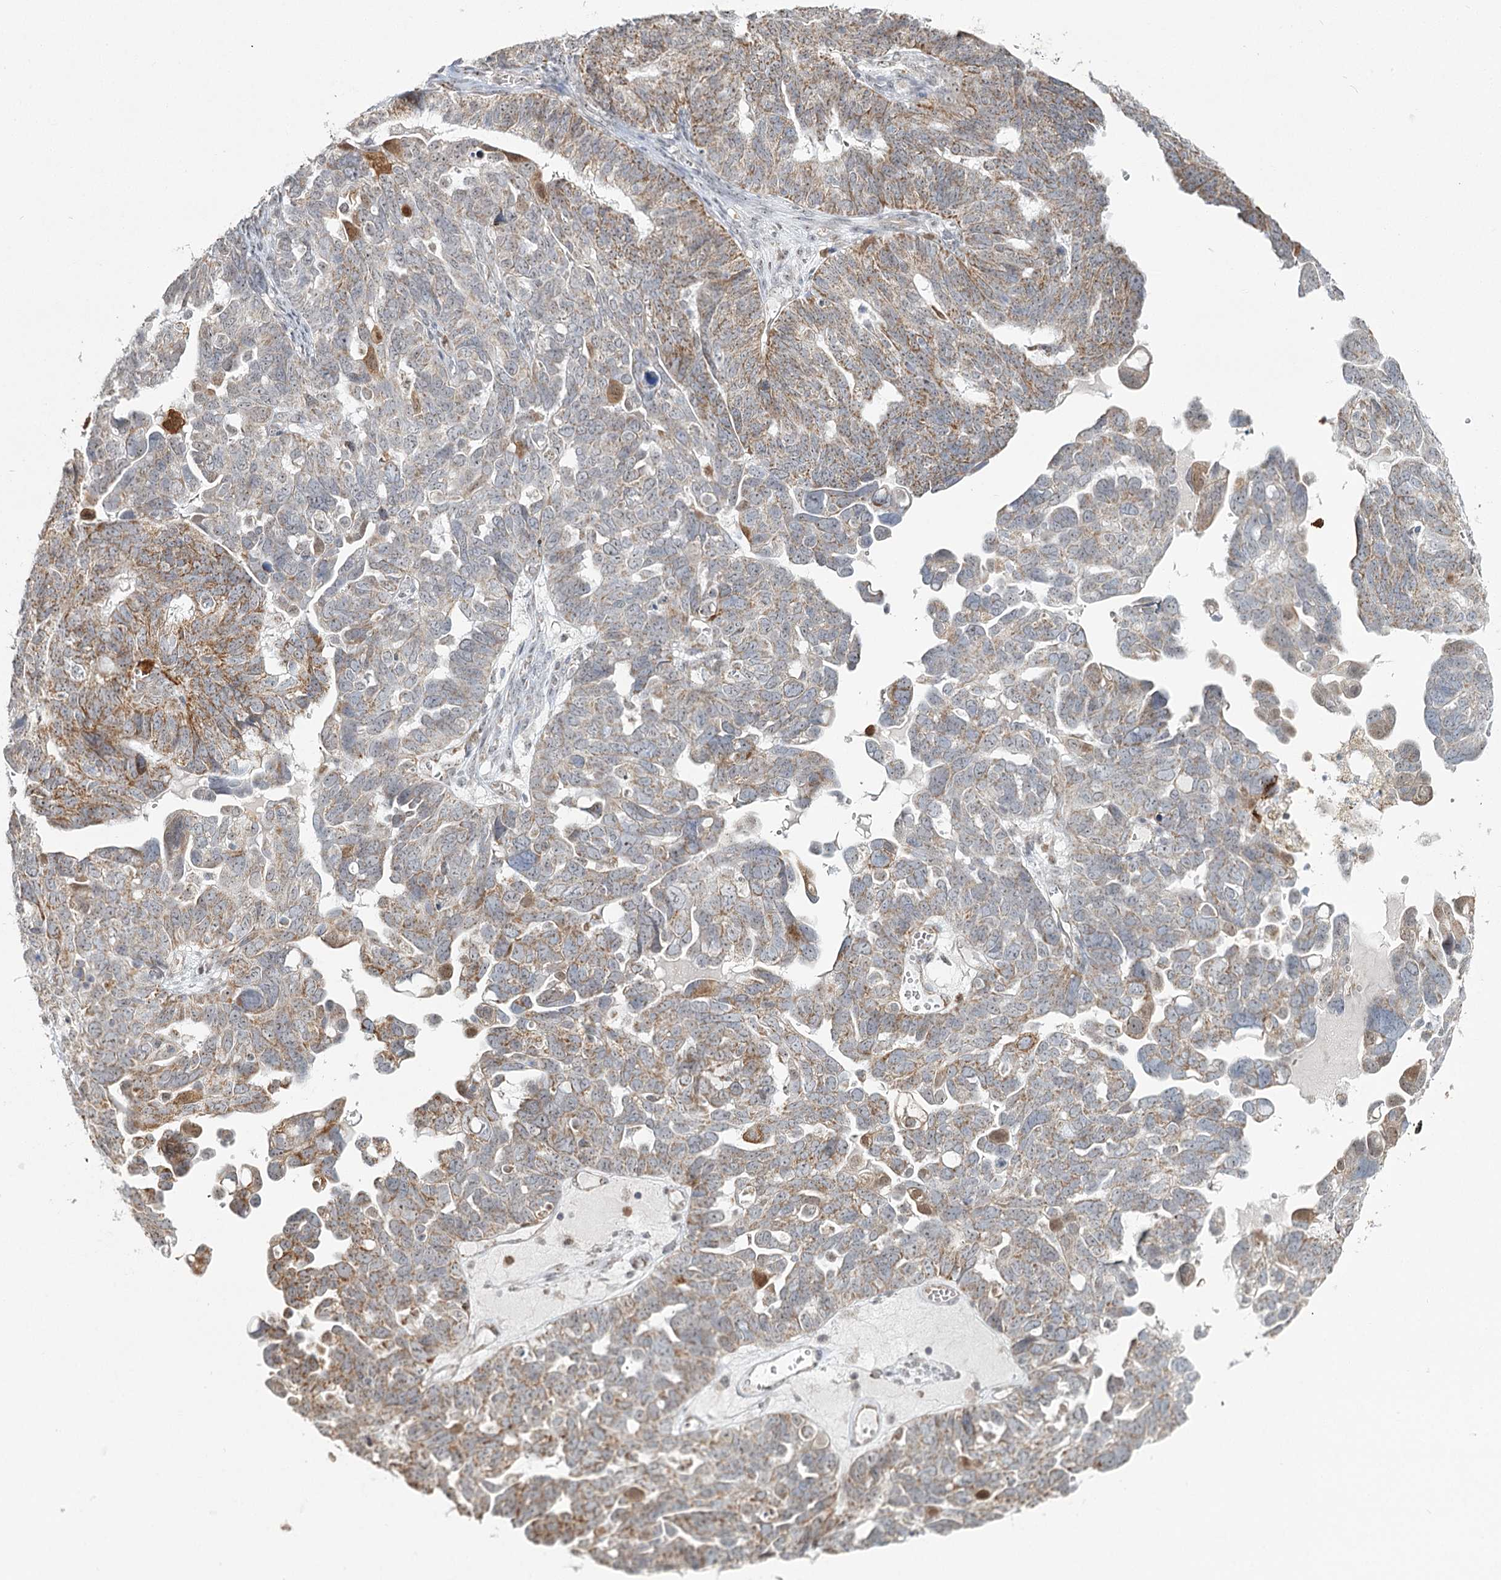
{"staining": {"intensity": "moderate", "quantity": "25%-75%", "location": "cytoplasmic/membranous"}, "tissue": "ovarian cancer", "cell_type": "Tumor cells", "image_type": "cancer", "snomed": [{"axis": "morphology", "description": "Cystadenocarcinoma, serous, NOS"}, {"axis": "topography", "description": "Ovary"}], "caption": "Immunohistochemistry photomicrograph of human serous cystadenocarcinoma (ovarian) stained for a protein (brown), which reveals medium levels of moderate cytoplasmic/membranous expression in approximately 25%-75% of tumor cells.", "gene": "ATAD1", "patient": {"sex": "female", "age": 79}}